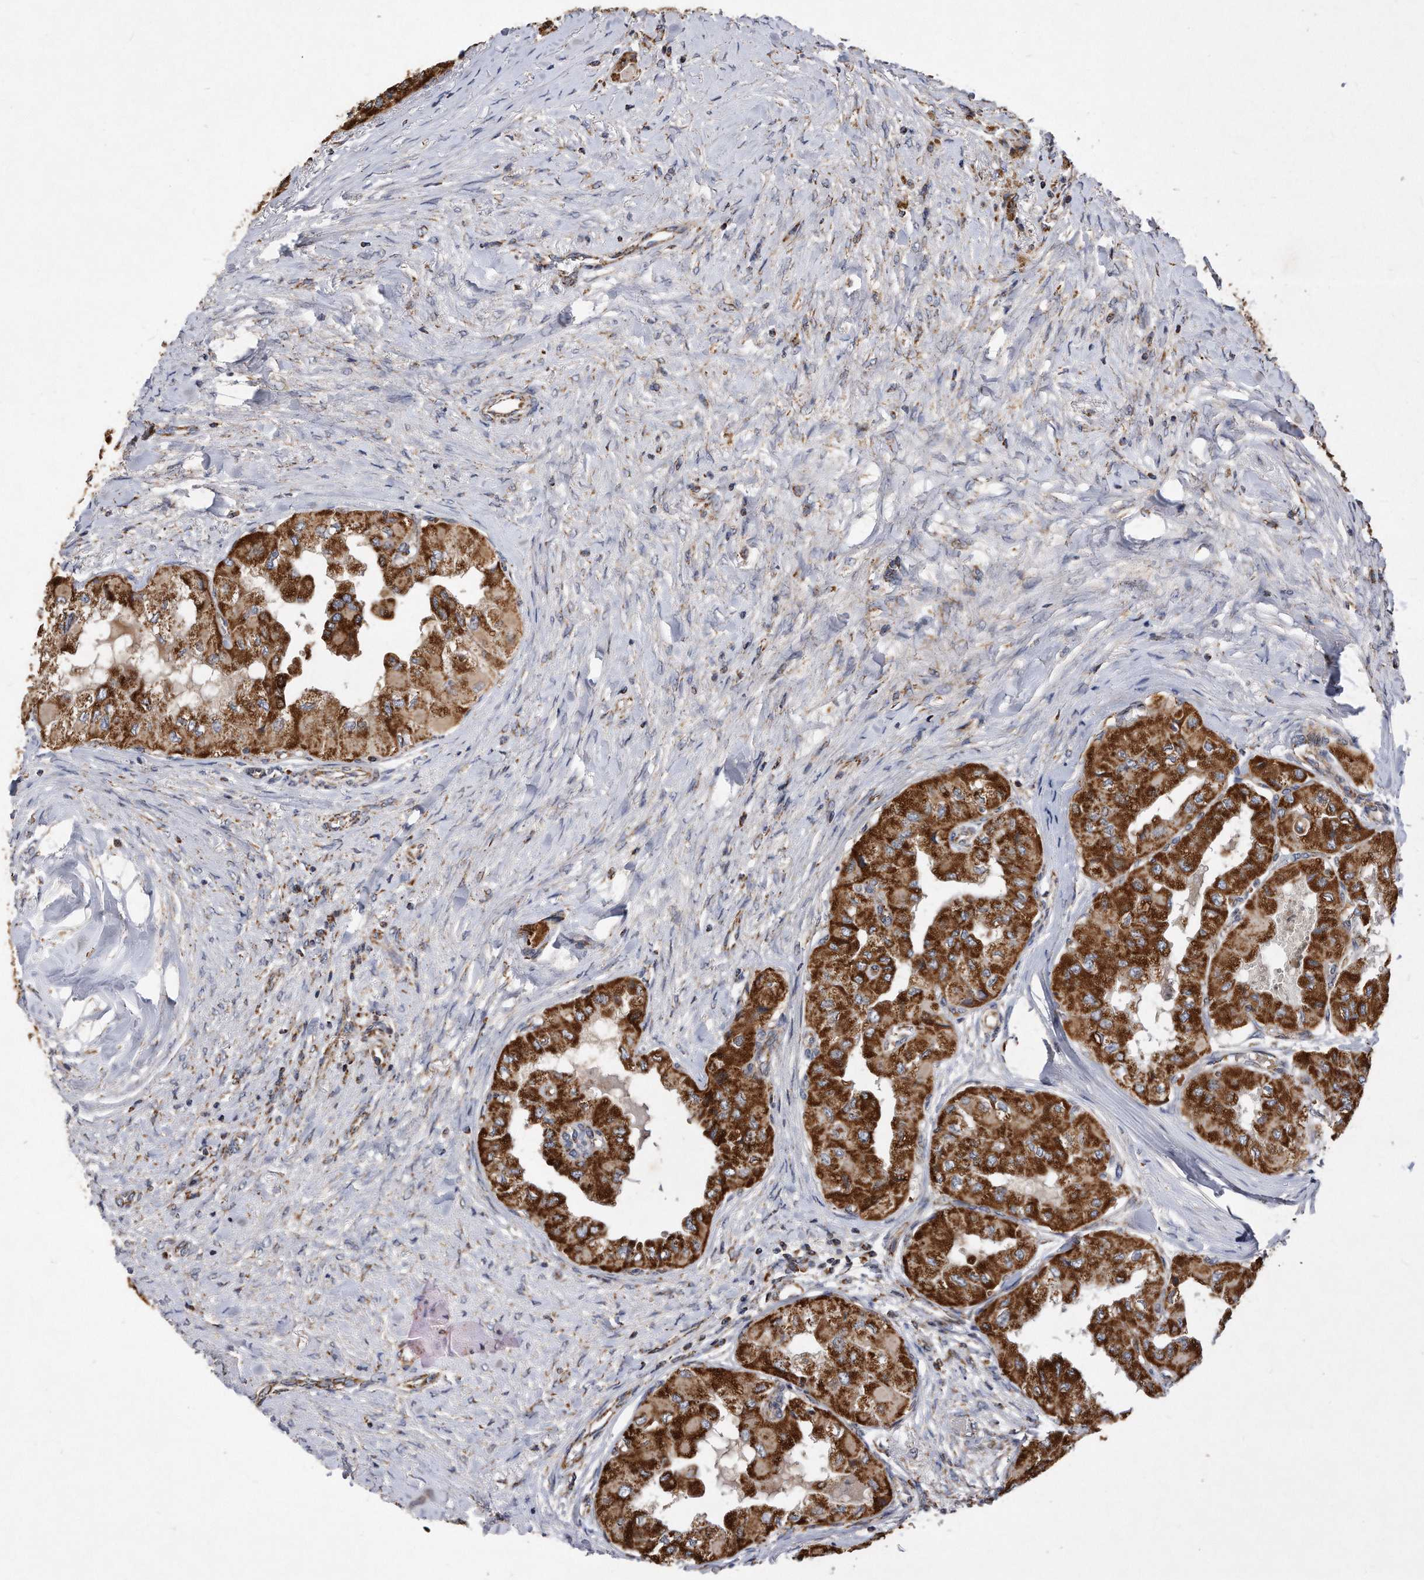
{"staining": {"intensity": "strong", "quantity": ">75%", "location": "cytoplasmic/membranous"}, "tissue": "thyroid cancer", "cell_type": "Tumor cells", "image_type": "cancer", "snomed": [{"axis": "morphology", "description": "Papillary adenocarcinoma, NOS"}, {"axis": "topography", "description": "Thyroid gland"}], "caption": "Papillary adenocarcinoma (thyroid) tissue exhibits strong cytoplasmic/membranous positivity in approximately >75% of tumor cells, visualized by immunohistochemistry.", "gene": "PPP5C", "patient": {"sex": "female", "age": 59}}